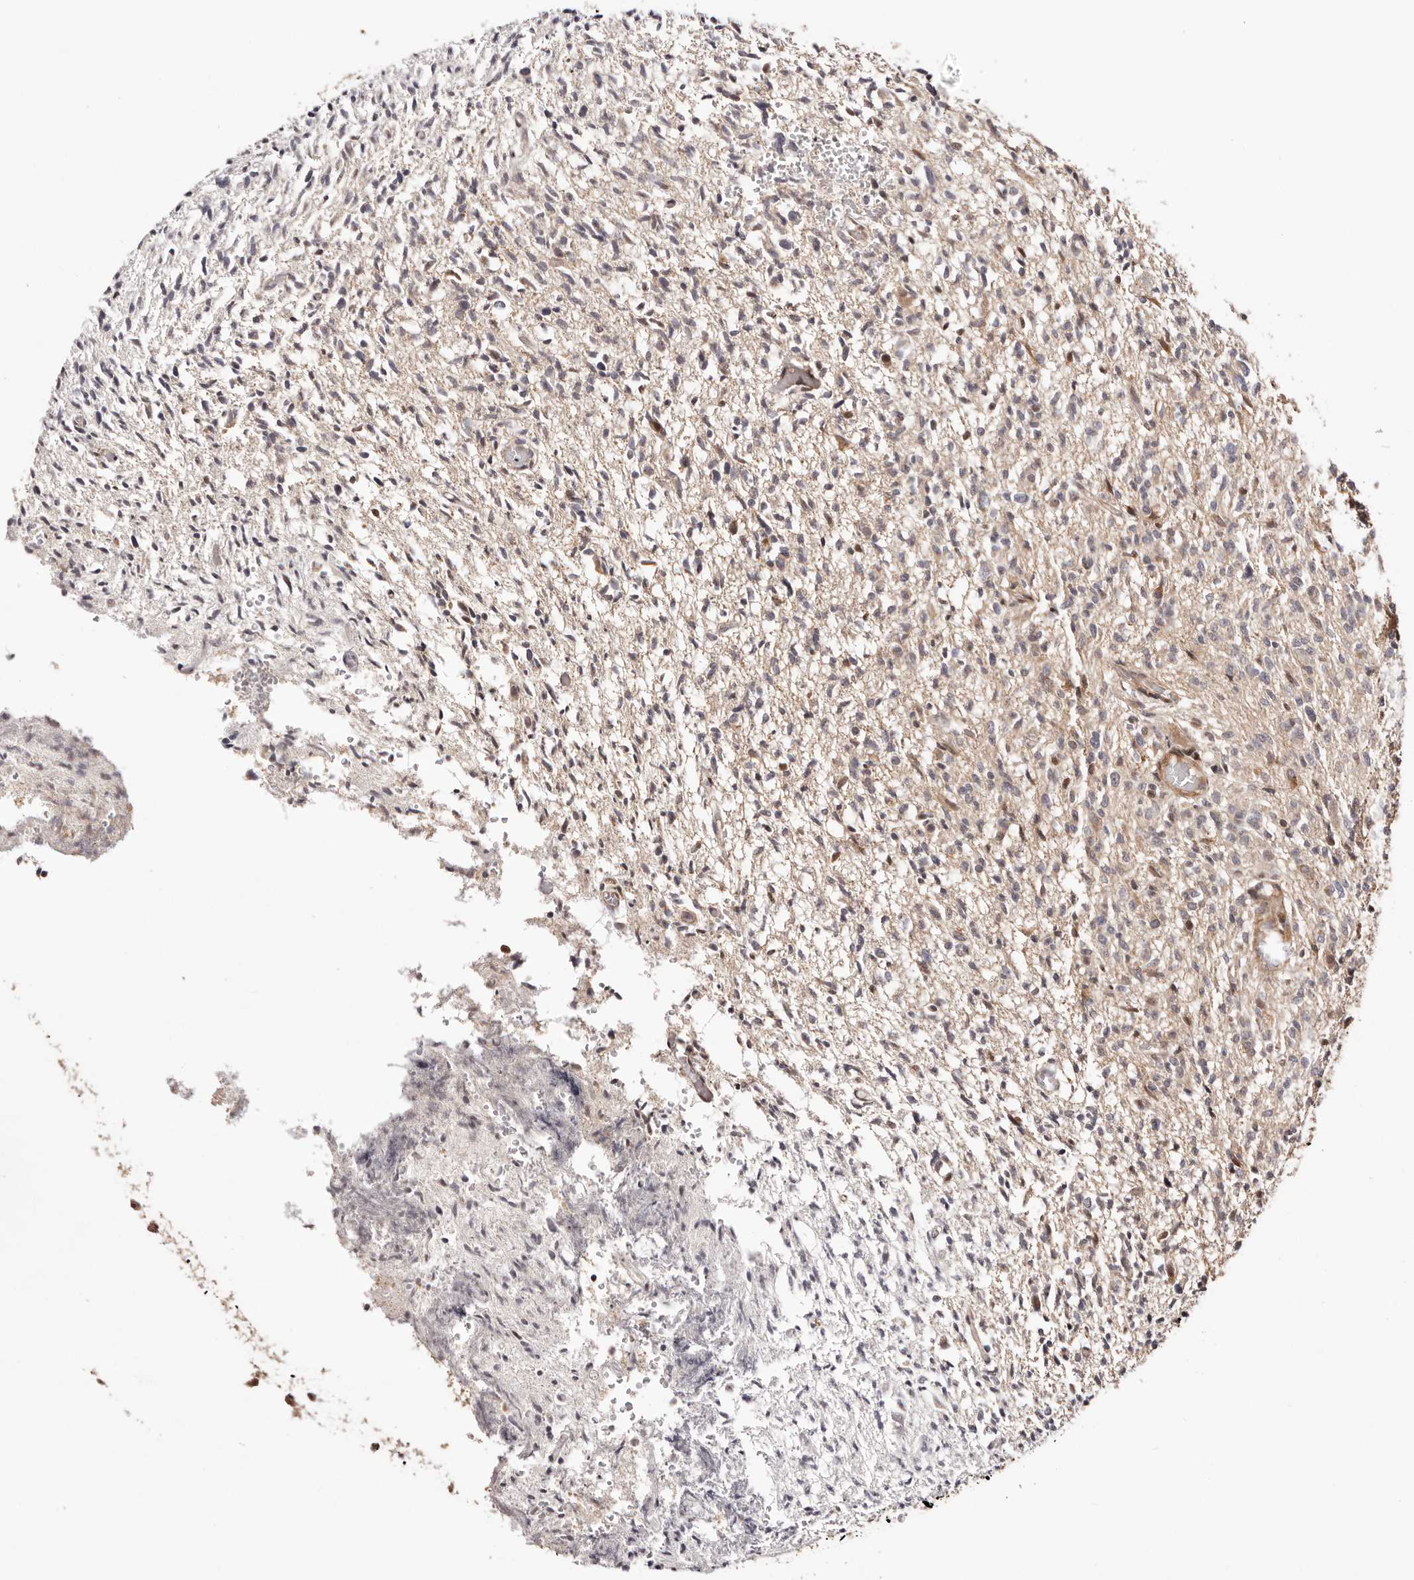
{"staining": {"intensity": "moderate", "quantity": "<25%", "location": "nuclear"}, "tissue": "glioma", "cell_type": "Tumor cells", "image_type": "cancer", "snomed": [{"axis": "morphology", "description": "Glioma, malignant, High grade"}, {"axis": "topography", "description": "Brain"}], "caption": "Human malignant high-grade glioma stained for a protein (brown) exhibits moderate nuclear positive expression in approximately <25% of tumor cells.", "gene": "HIVEP3", "patient": {"sex": "female", "age": 57}}